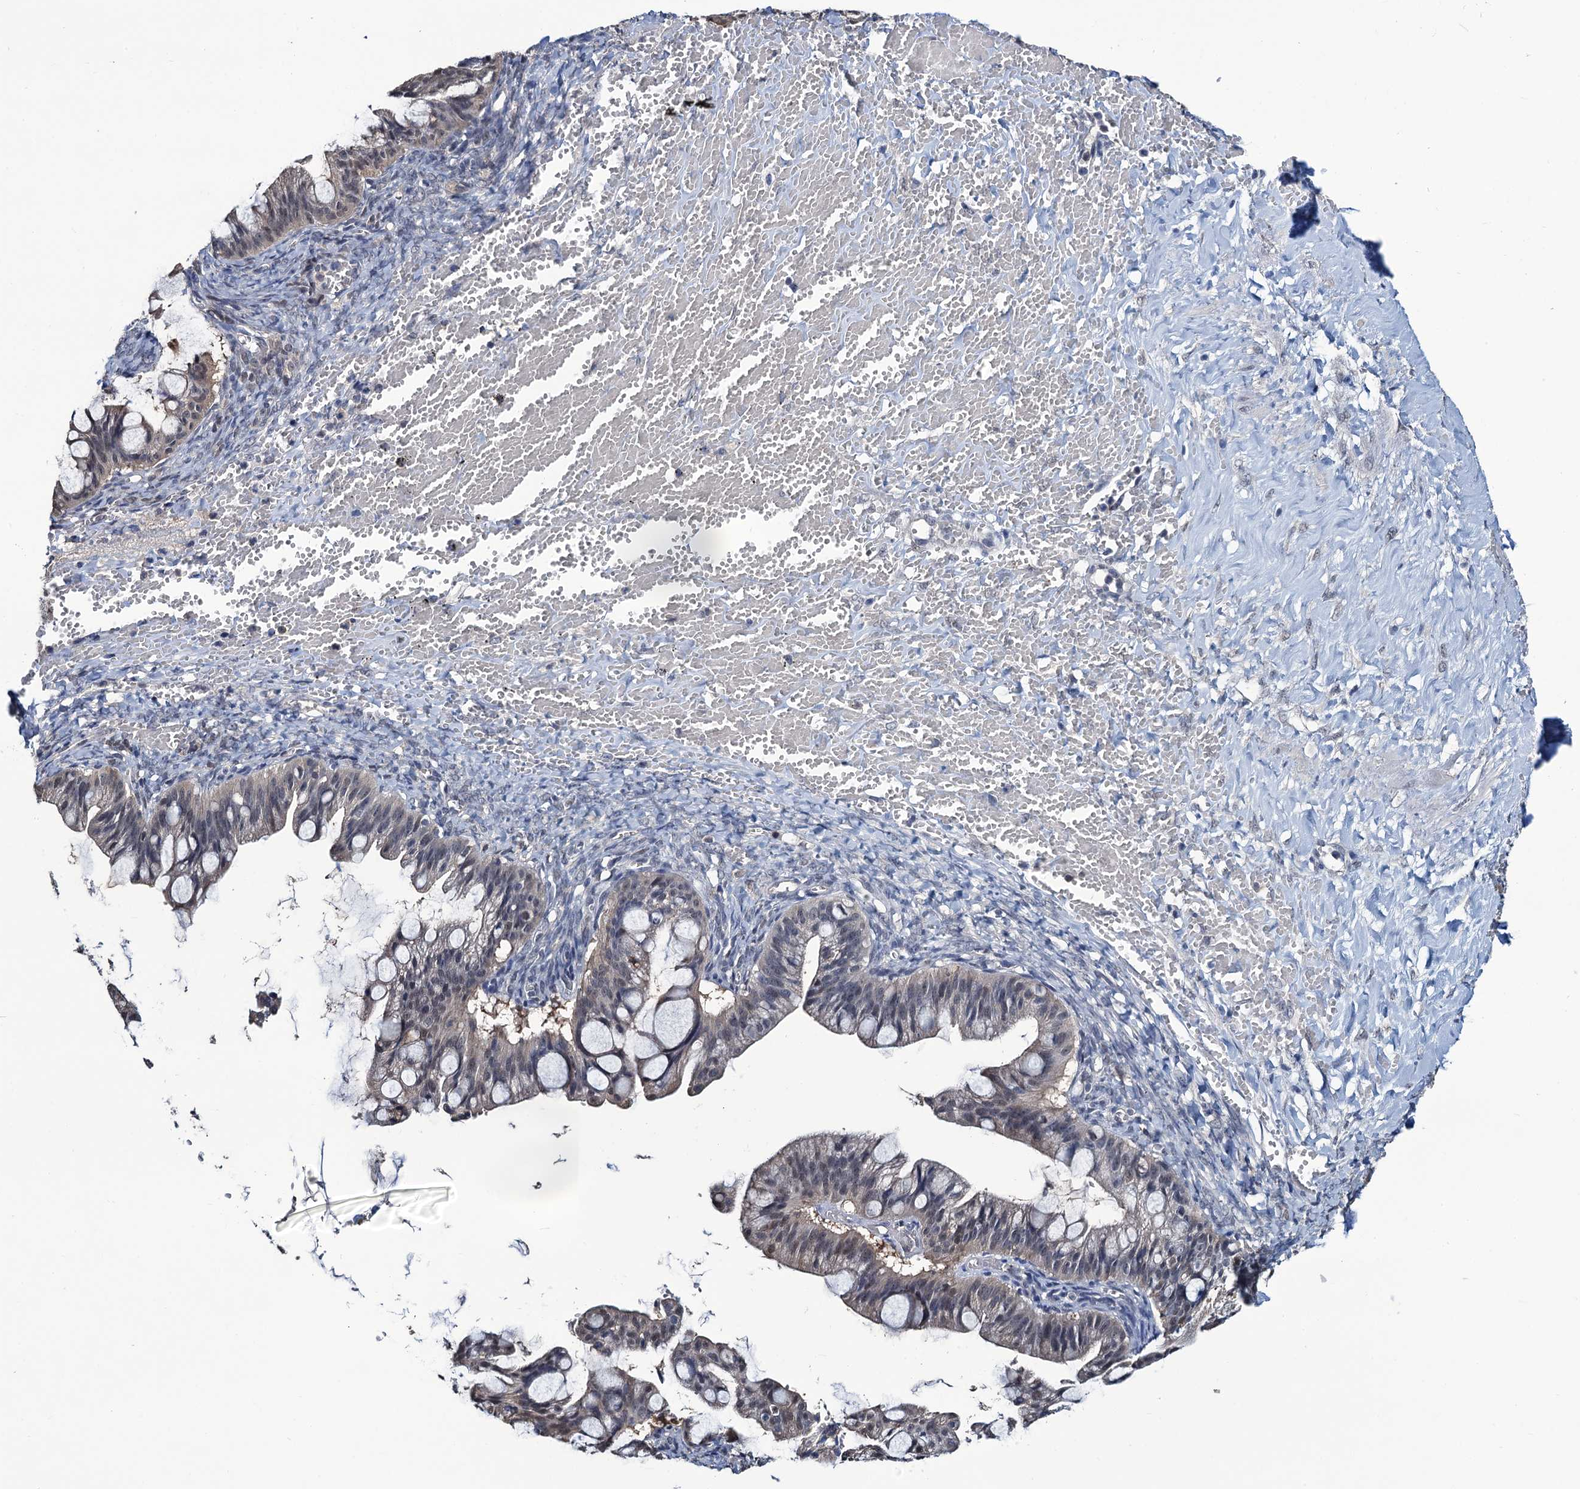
{"staining": {"intensity": "weak", "quantity": "<25%", "location": "nuclear"}, "tissue": "ovarian cancer", "cell_type": "Tumor cells", "image_type": "cancer", "snomed": [{"axis": "morphology", "description": "Cystadenocarcinoma, mucinous, NOS"}, {"axis": "topography", "description": "Ovary"}], "caption": "IHC of human ovarian mucinous cystadenocarcinoma shows no staining in tumor cells. The staining is performed using DAB brown chromogen with nuclei counter-stained in using hematoxylin.", "gene": "RTKN2", "patient": {"sex": "female", "age": 73}}